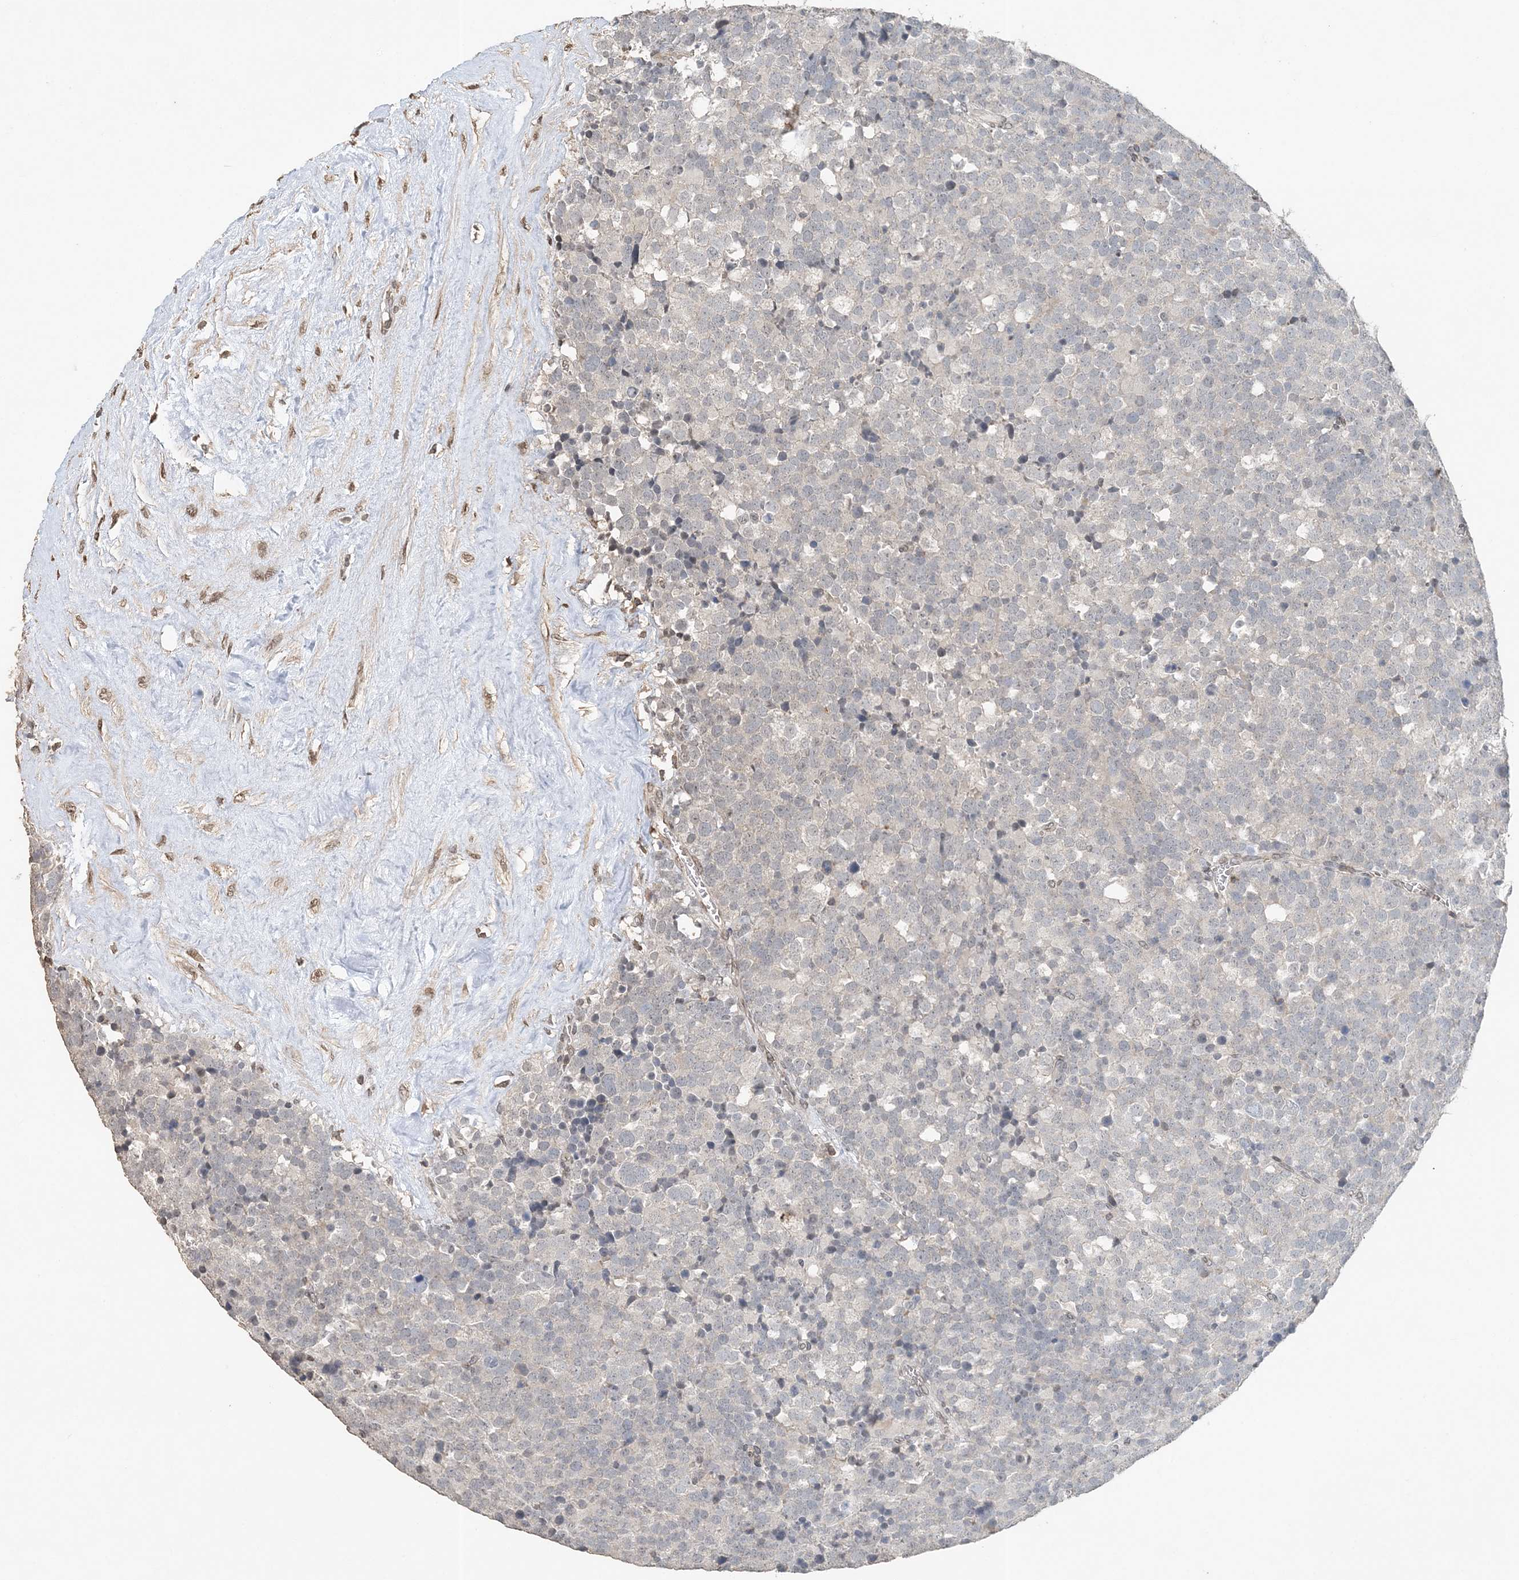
{"staining": {"intensity": "negative", "quantity": "none", "location": "none"}, "tissue": "testis cancer", "cell_type": "Tumor cells", "image_type": "cancer", "snomed": [{"axis": "morphology", "description": "Seminoma, NOS"}, {"axis": "topography", "description": "Testis"}], "caption": "Tumor cells show no significant expression in testis cancer (seminoma). (DAB (3,3'-diaminobenzidine) IHC with hematoxylin counter stain).", "gene": "FAM110A", "patient": {"sex": "male", "age": 71}}